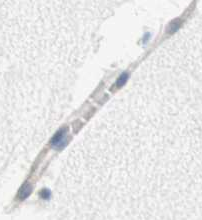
{"staining": {"intensity": "negative", "quantity": "none", "location": "none"}, "tissue": "hippocampus", "cell_type": "Glial cells", "image_type": "normal", "snomed": [{"axis": "morphology", "description": "Normal tissue, NOS"}, {"axis": "topography", "description": "Hippocampus"}], "caption": "Immunohistochemistry histopathology image of normal hippocampus stained for a protein (brown), which exhibits no expression in glial cells.", "gene": "ZNF512B", "patient": {"sex": "male", "age": 45}}